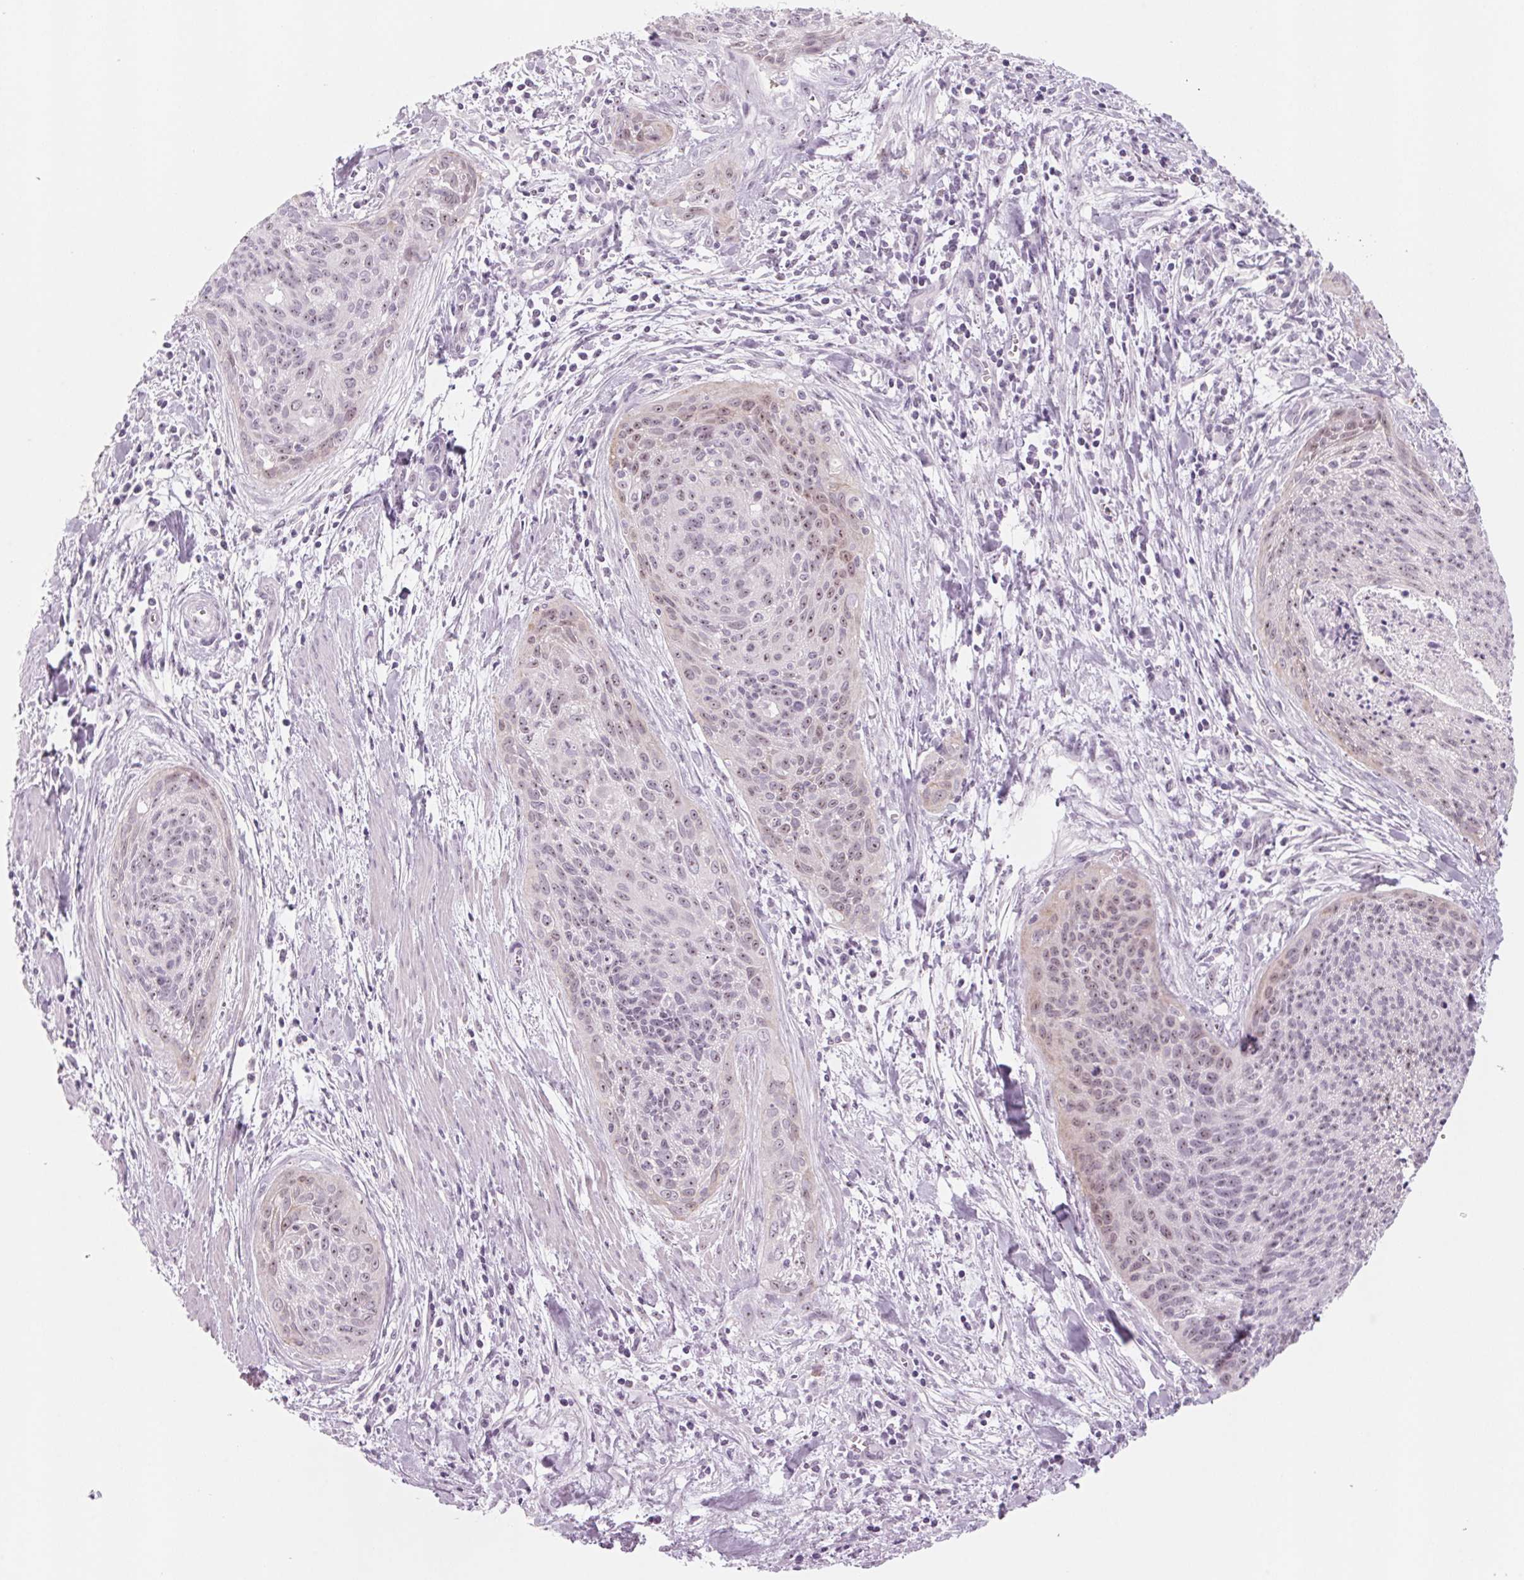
{"staining": {"intensity": "weak", "quantity": "25%-75%", "location": "nuclear"}, "tissue": "cervical cancer", "cell_type": "Tumor cells", "image_type": "cancer", "snomed": [{"axis": "morphology", "description": "Squamous cell carcinoma, NOS"}, {"axis": "topography", "description": "Cervix"}], "caption": "A low amount of weak nuclear staining is seen in approximately 25%-75% of tumor cells in cervical cancer tissue.", "gene": "DNTTIP2", "patient": {"sex": "female", "age": 55}}